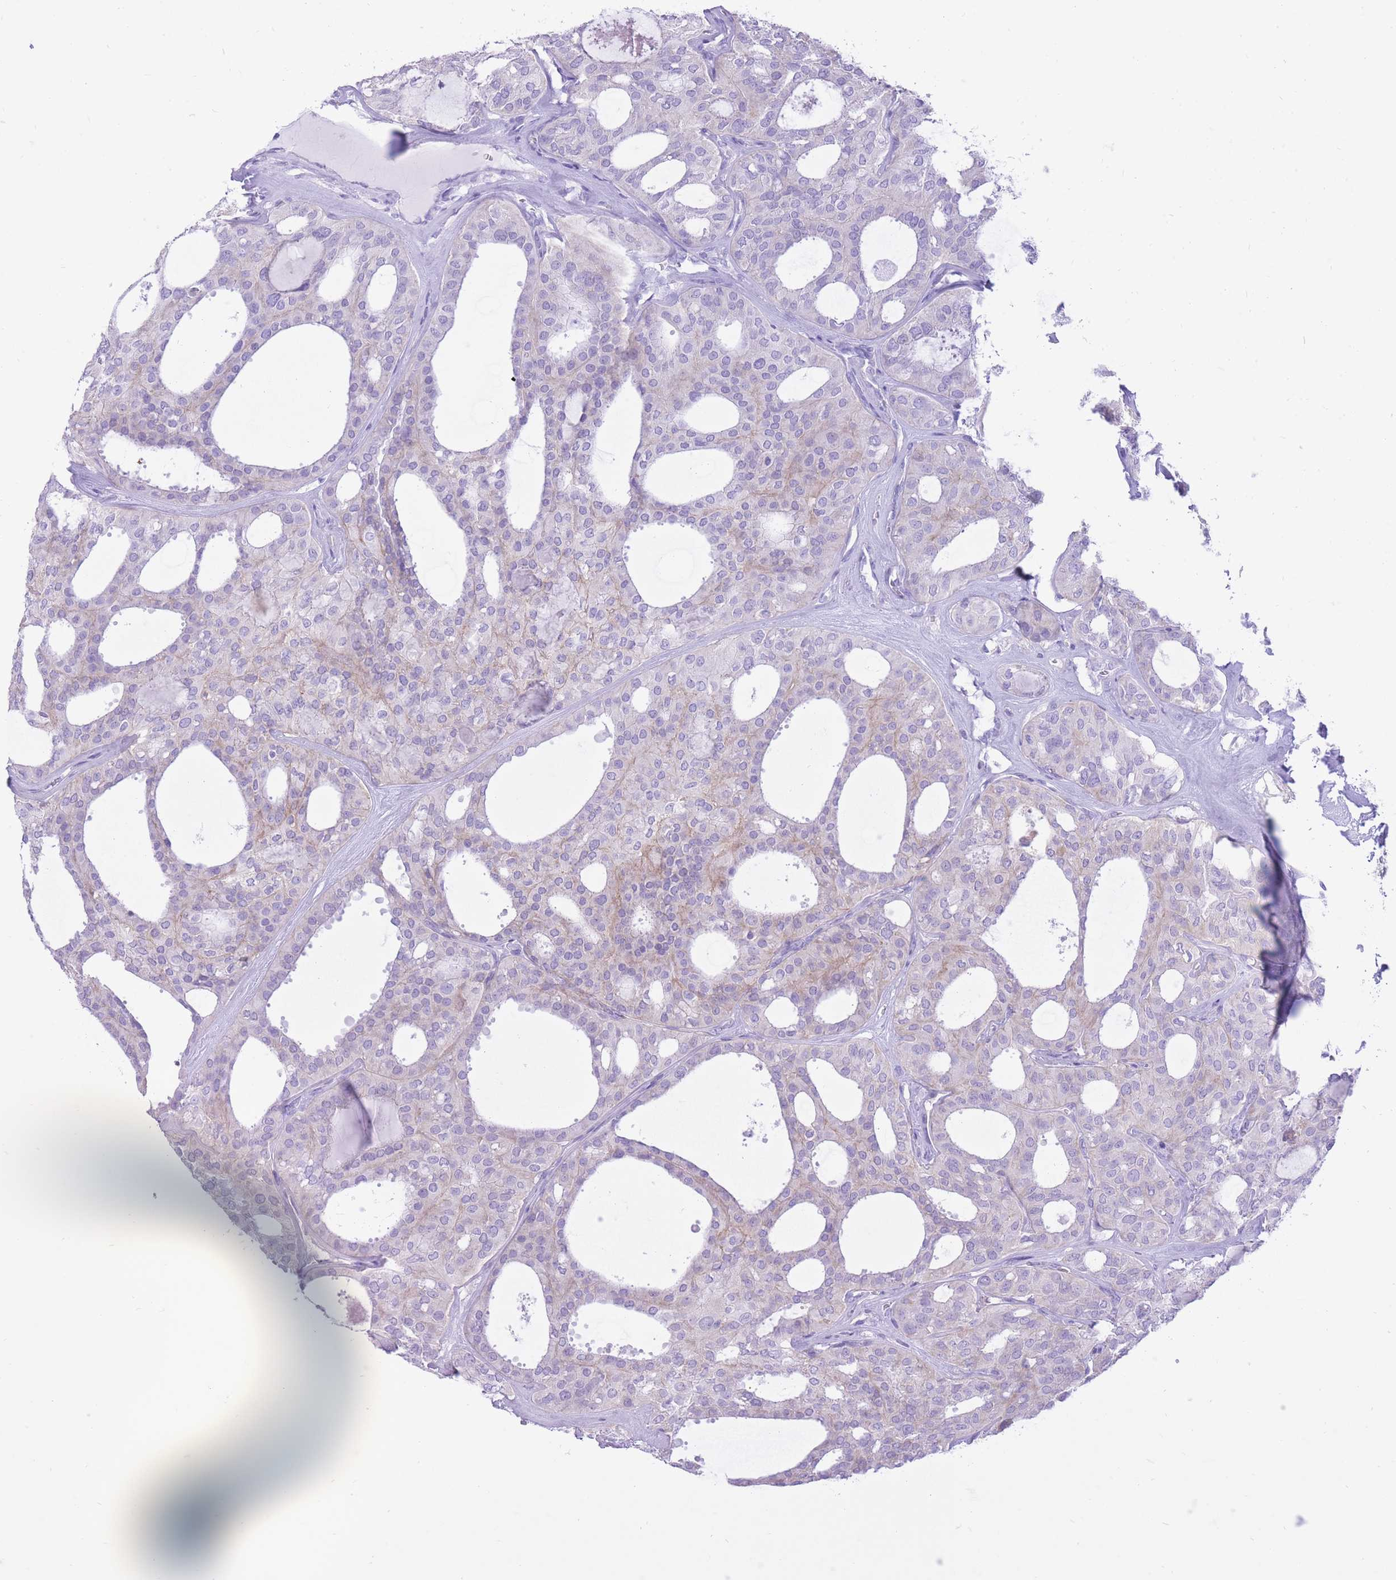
{"staining": {"intensity": "negative", "quantity": "none", "location": "none"}, "tissue": "thyroid cancer", "cell_type": "Tumor cells", "image_type": "cancer", "snomed": [{"axis": "morphology", "description": "Follicular adenoma carcinoma, NOS"}, {"axis": "topography", "description": "Thyroid gland"}], "caption": "Micrograph shows no significant protein staining in tumor cells of thyroid cancer (follicular adenoma carcinoma).", "gene": "SLC4A4", "patient": {"sex": "male", "age": 75}}